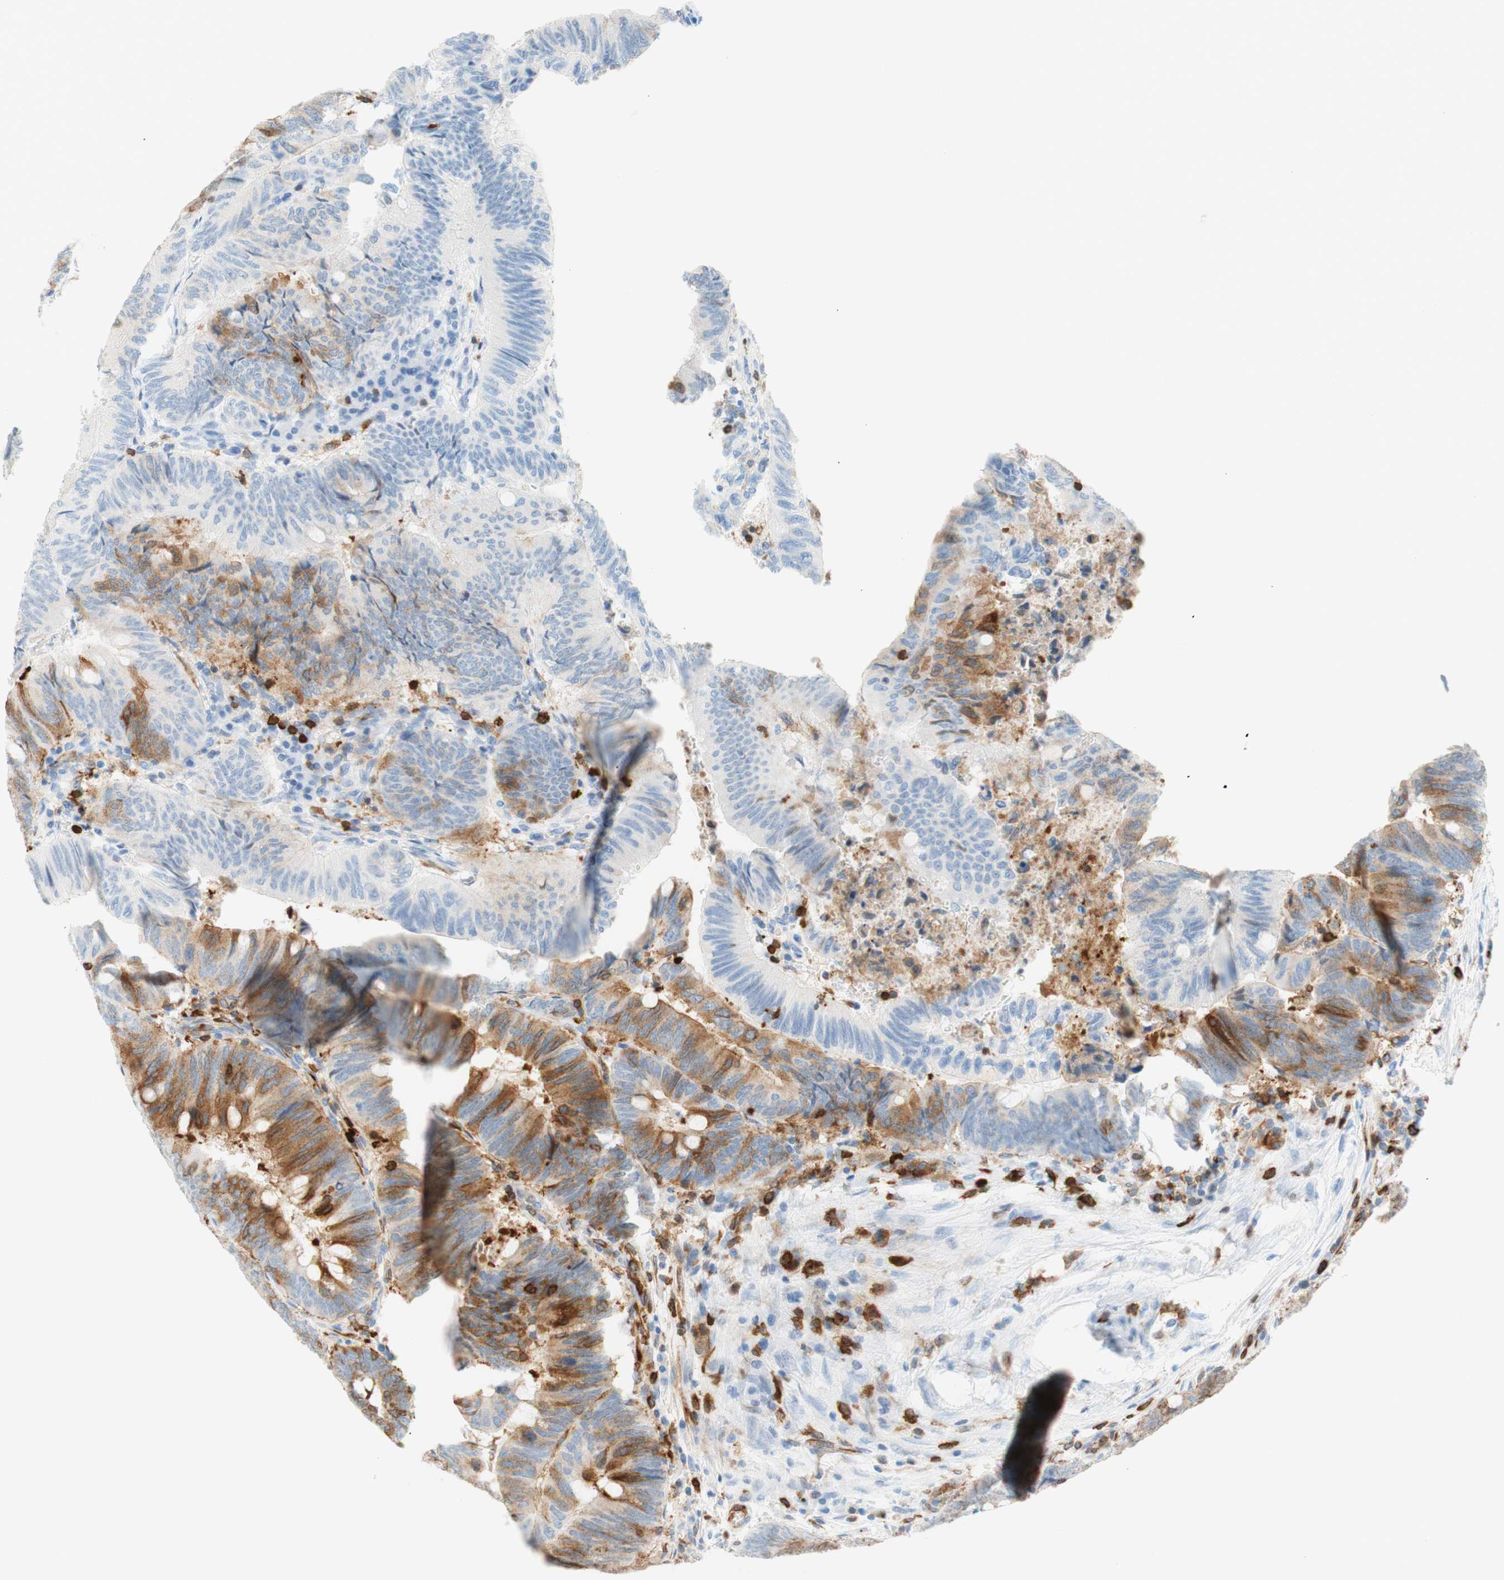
{"staining": {"intensity": "moderate", "quantity": "25%-75%", "location": "cytoplasmic/membranous"}, "tissue": "colorectal cancer", "cell_type": "Tumor cells", "image_type": "cancer", "snomed": [{"axis": "morphology", "description": "Normal tissue, NOS"}, {"axis": "morphology", "description": "Adenocarcinoma, NOS"}, {"axis": "topography", "description": "Rectum"}, {"axis": "topography", "description": "Peripheral nerve tissue"}], "caption": "High-power microscopy captured an IHC image of colorectal cancer, revealing moderate cytoplasmic/membranous staining in about 25%-75% of tumor cells. (DAB IHC with brightfield microscopy, high magnification).", "gene": "STMN1", "patient": {"sex": "male", "age": 92}}